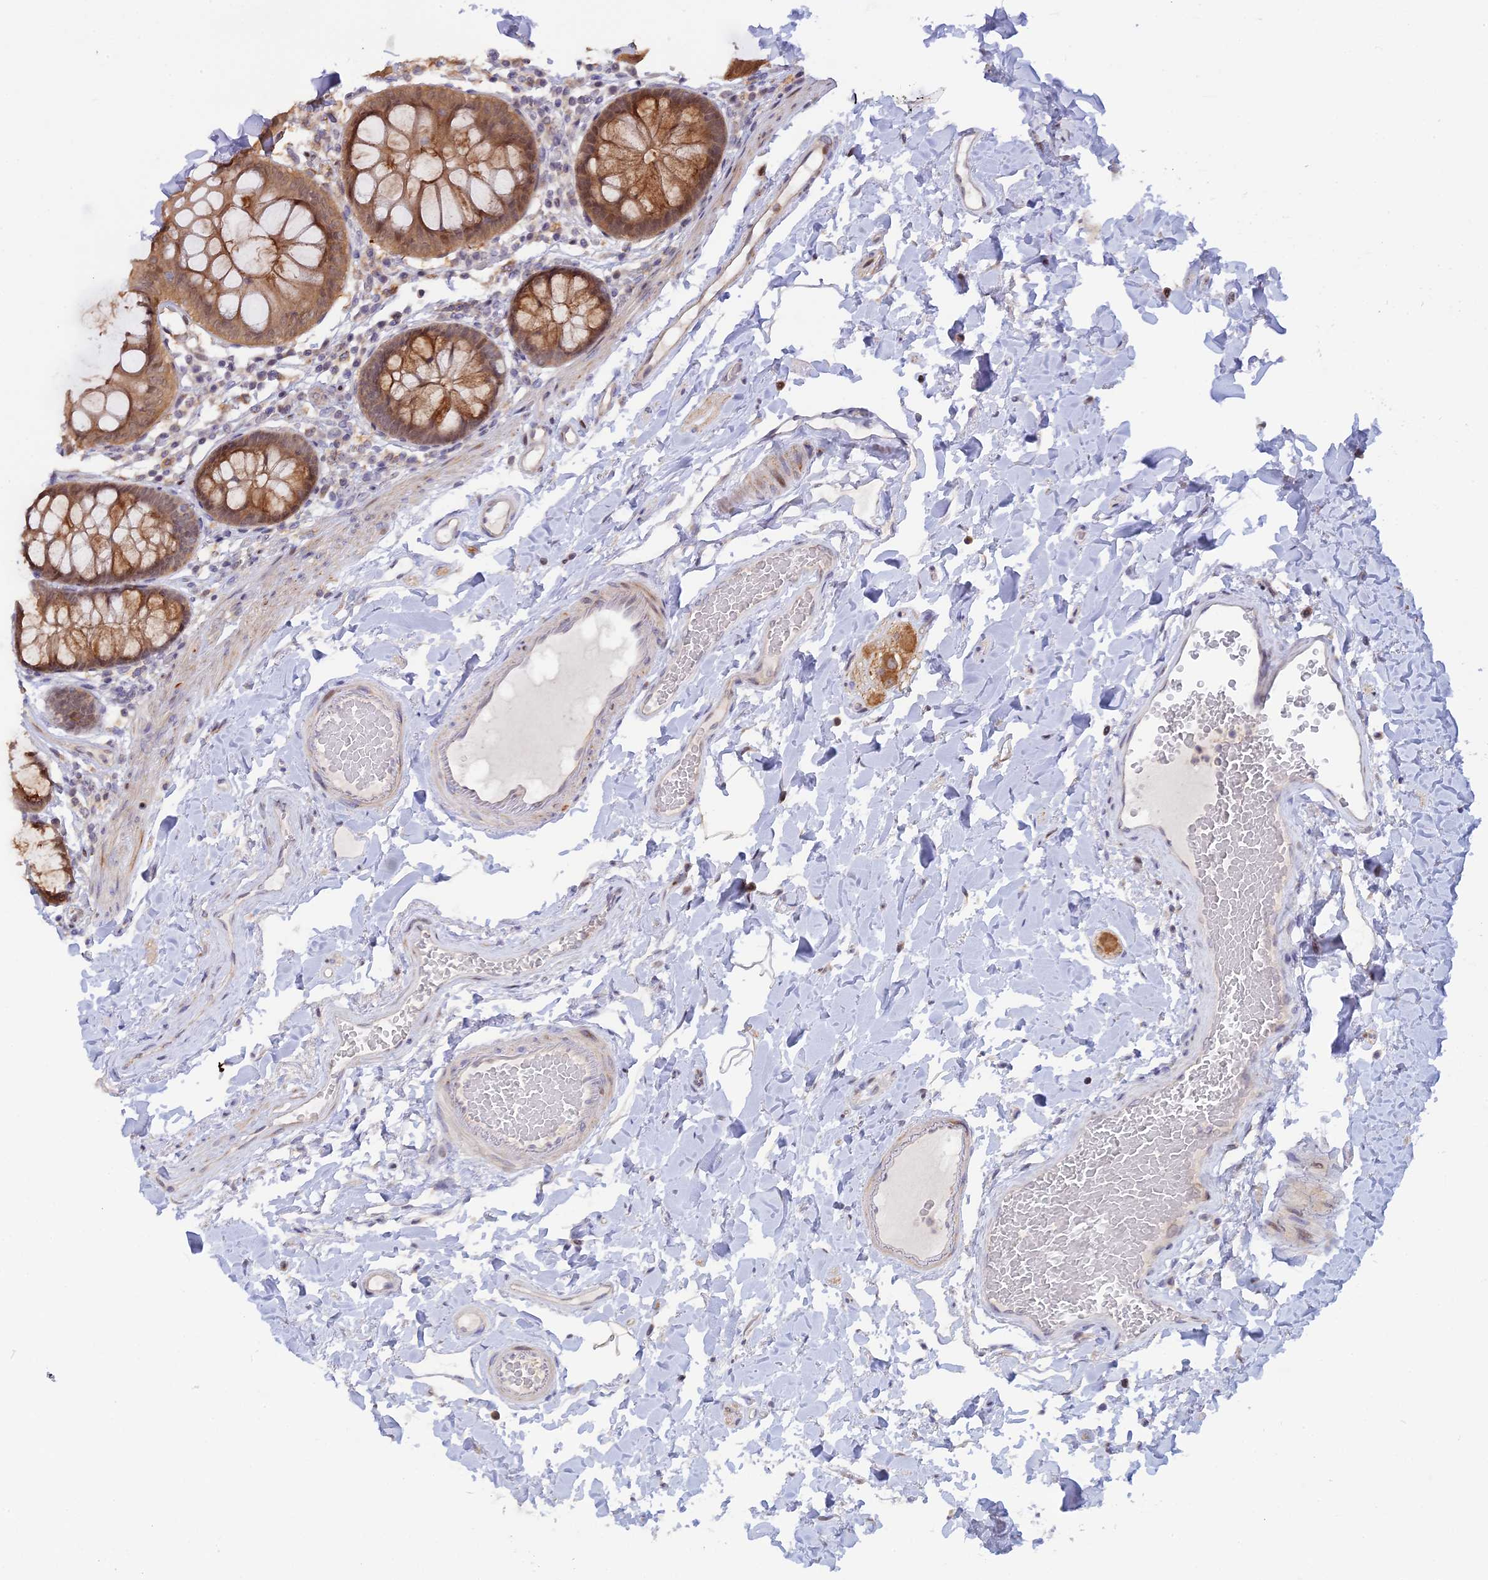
{"staining": {"intensity": "negative", "quantity": "none", "location": "none"}, "tissue": "colon", "cell_type": "Endothelial cells", "image_type": "normal", "snomed": [{"axis": "morphology", "description": "Normal tissue, NOS"}, {"axis": "topography", "description": "Colon"}], "caption": "IHC photomicrograph of normal human colon stained for a protein (brown), which displays no staining in endothelial cells.", "gene": "GSKIP", "patient": {"sex": "male", "age": 84}}